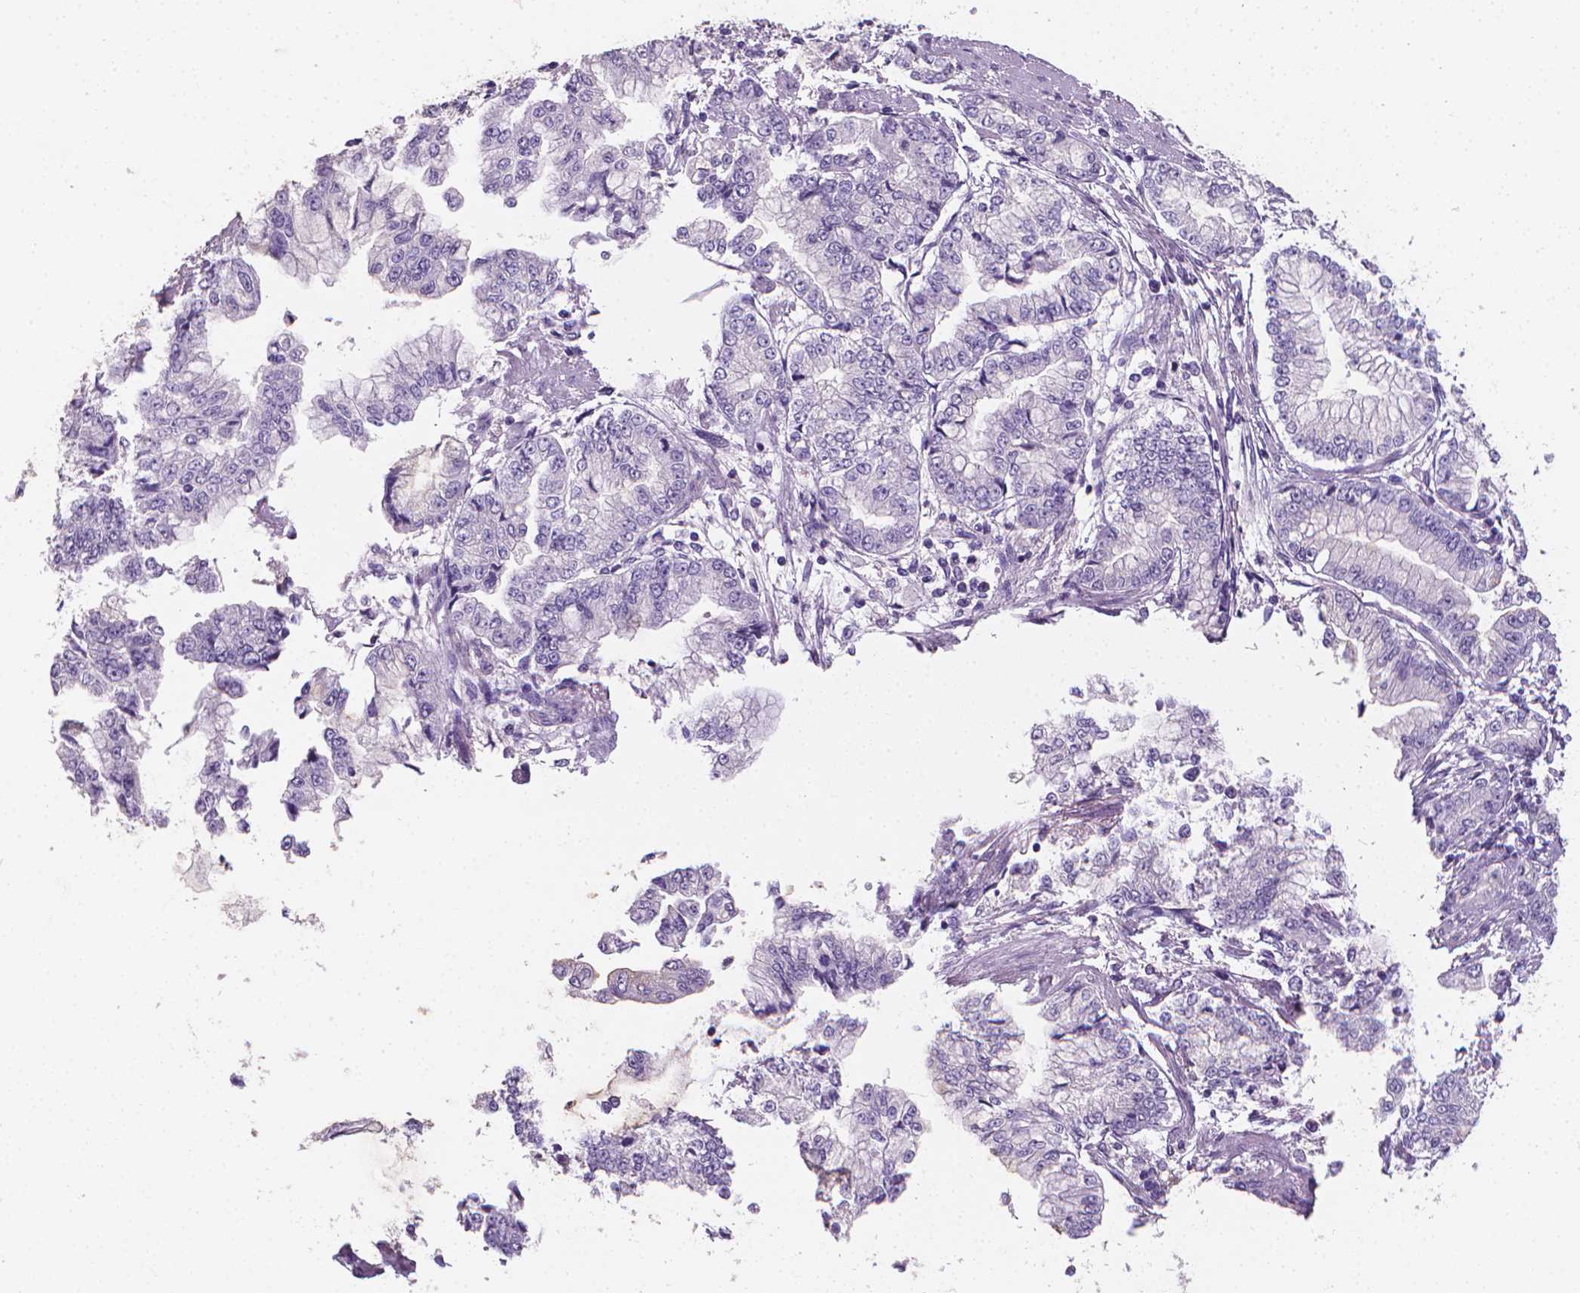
{"staining": {"intensity": "negative", "quantity": "none", "location": "none"}, "tissue": "stomach cancer", "cell_type": "Tumor cells", "image_type": "cancer", "snomed": [{"axis": "morphology", "description": "Adenocarcinoma, NOS"}, {"axis": "topography", "description": "Stomach, upper"}], "caption": "Tumor cells are negative for protein expression in human stomach cancer (adenocarcinoma). The staining was performed using DAB to visualize the protein expression in brown, while the nuclei were stained in blue with hematoxylin (Magnification: 20x).", "gene": "XPNPEP2", "patient": {"sex": "female", "age": 74}}